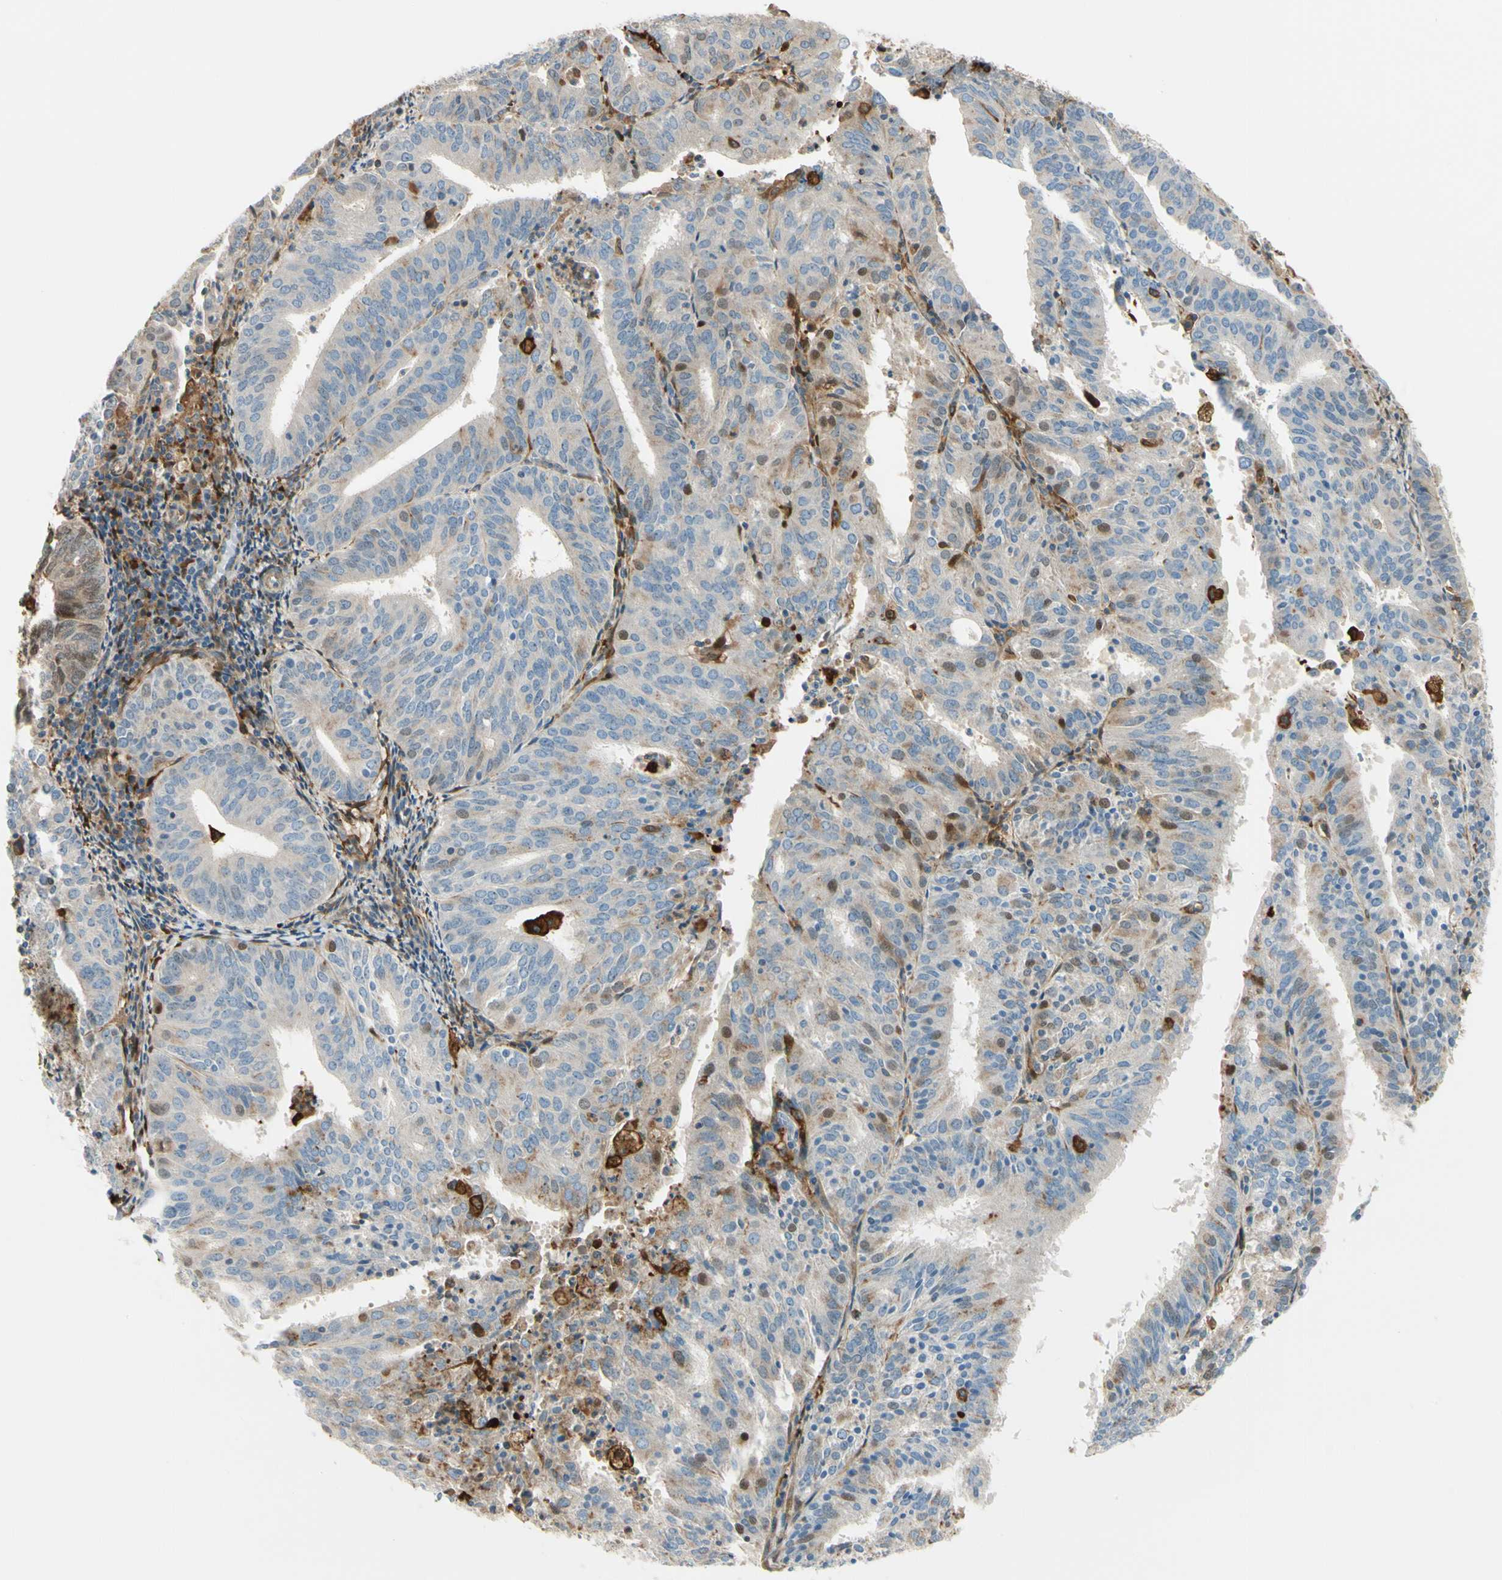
{"staining": {"intensity": "weak", "quantity": "25%-75%", "location": "cytoplasmic/membranous,nuclear"}, "tissue": "endometrial cancer", "cell_type": "Tumor cells", "image_type": "cancer", "snomed": [{"axis": "morphology", "description": "Adenocarcinoma, NOS"}, {"axis": "topography", "description": "Uterus"}], "caption": "A brown stain labels weak cytoplasmic/membranous and nuclear positivity of a protein in human adenocarcinoma (endometrial) tumor cells. (DAB (3,3'-diaminobenzidine) = brown stain, brightfield microscopy at high magnification).", "gene": "FTH1", "patient": {"sex": "female", "age": 60}}